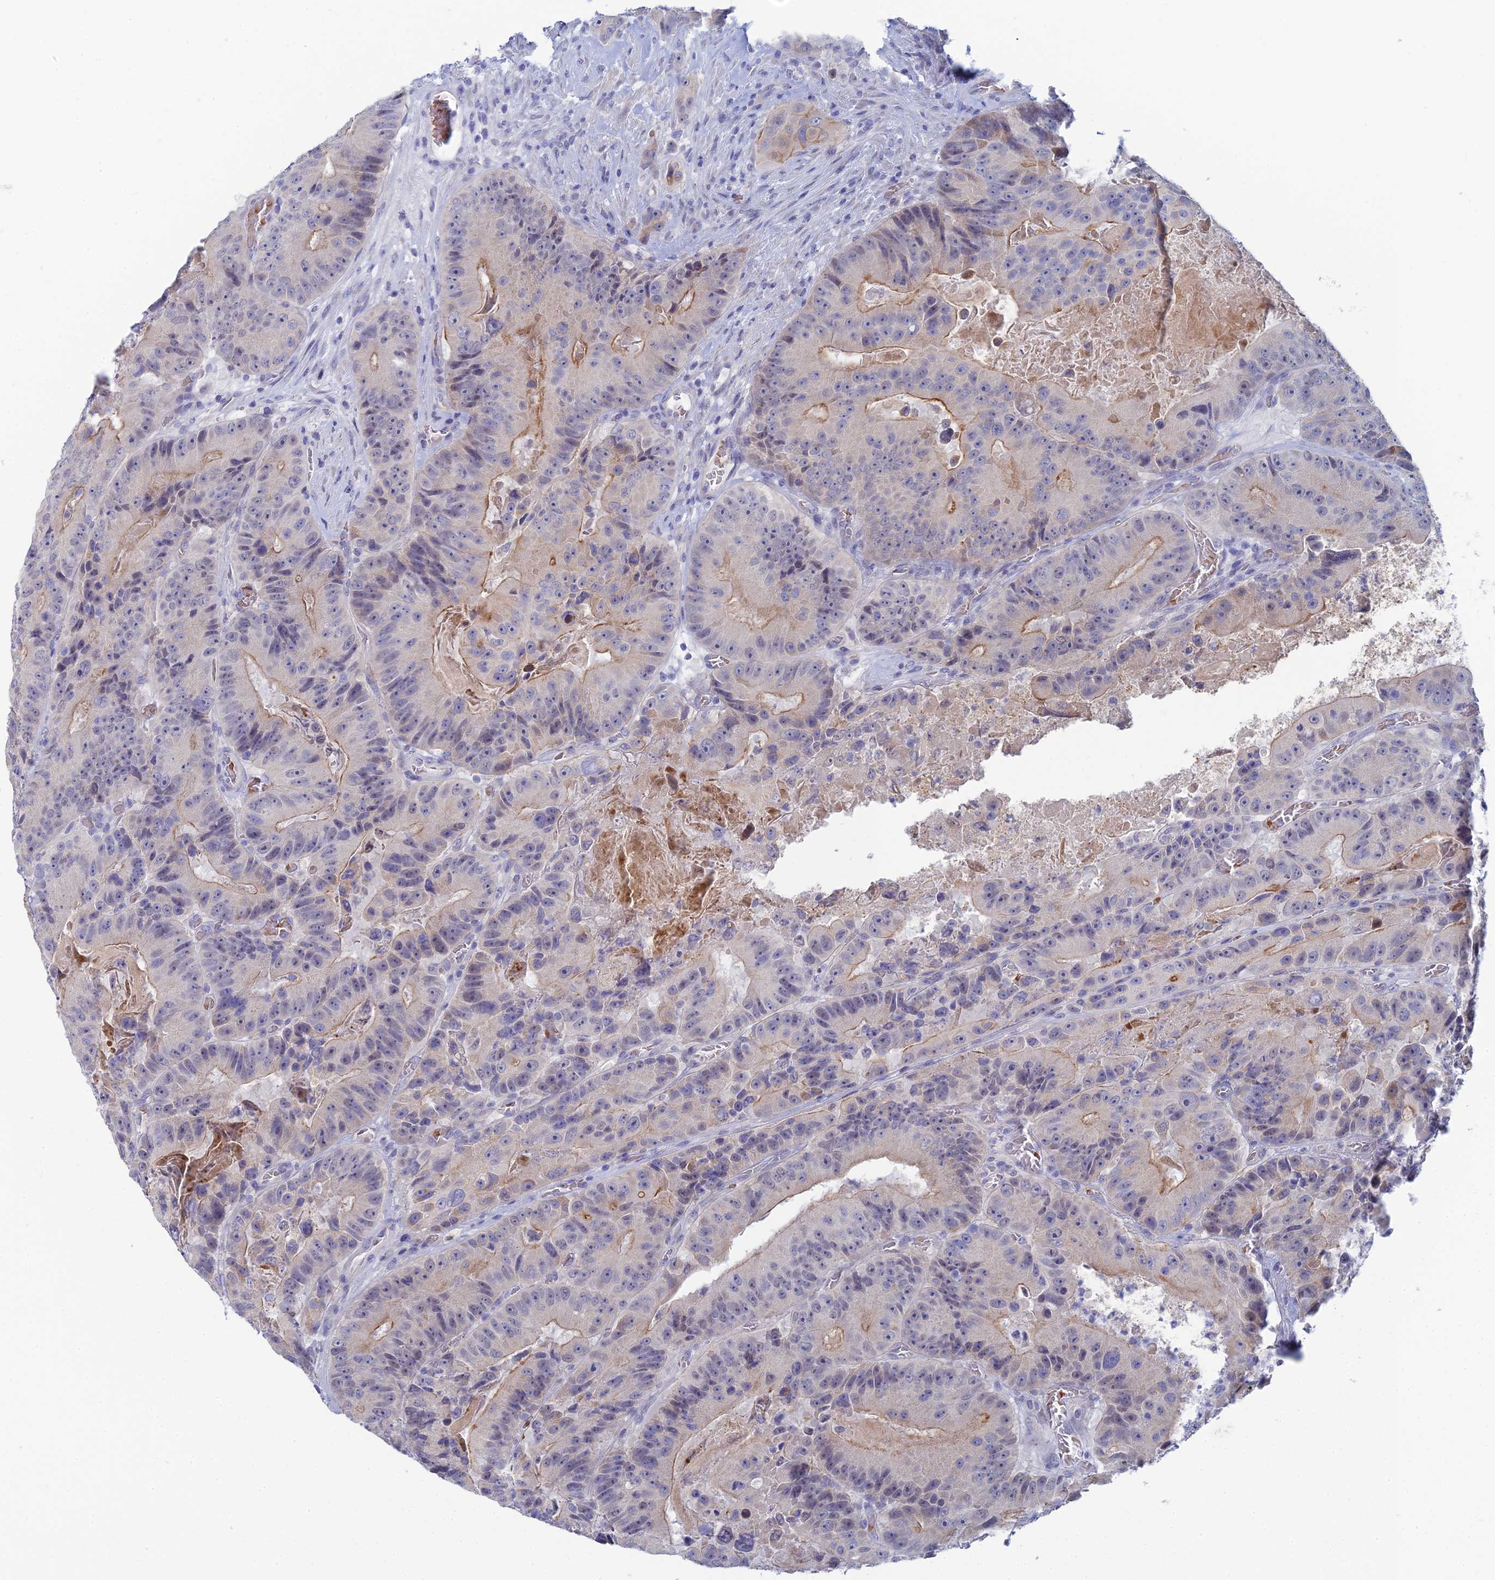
{"staining": {"intensity": "moderate", "quantity": "25%-75%", "location": "cytoplasmic/membranous"}, "tissue": "colorectal cancer", "cell_type": "Tumor cells", "image_type": "cancer", "snomed": [{"axis": "morphology", "description": "Adenocarcinoma, NOS"}, {"axis": "topography", "description": "Colon"}], "caption": "This histopathology image exhibits immunohistochemistry (IHC) staining of human colorectal cancer (adenocarcinoma), with medium moderate cytoplasmic/membranous positivity in about 25%-75% of tumor cells.", "gene": "GIPC1", "patient": {"sex": "female", "age": 86}}